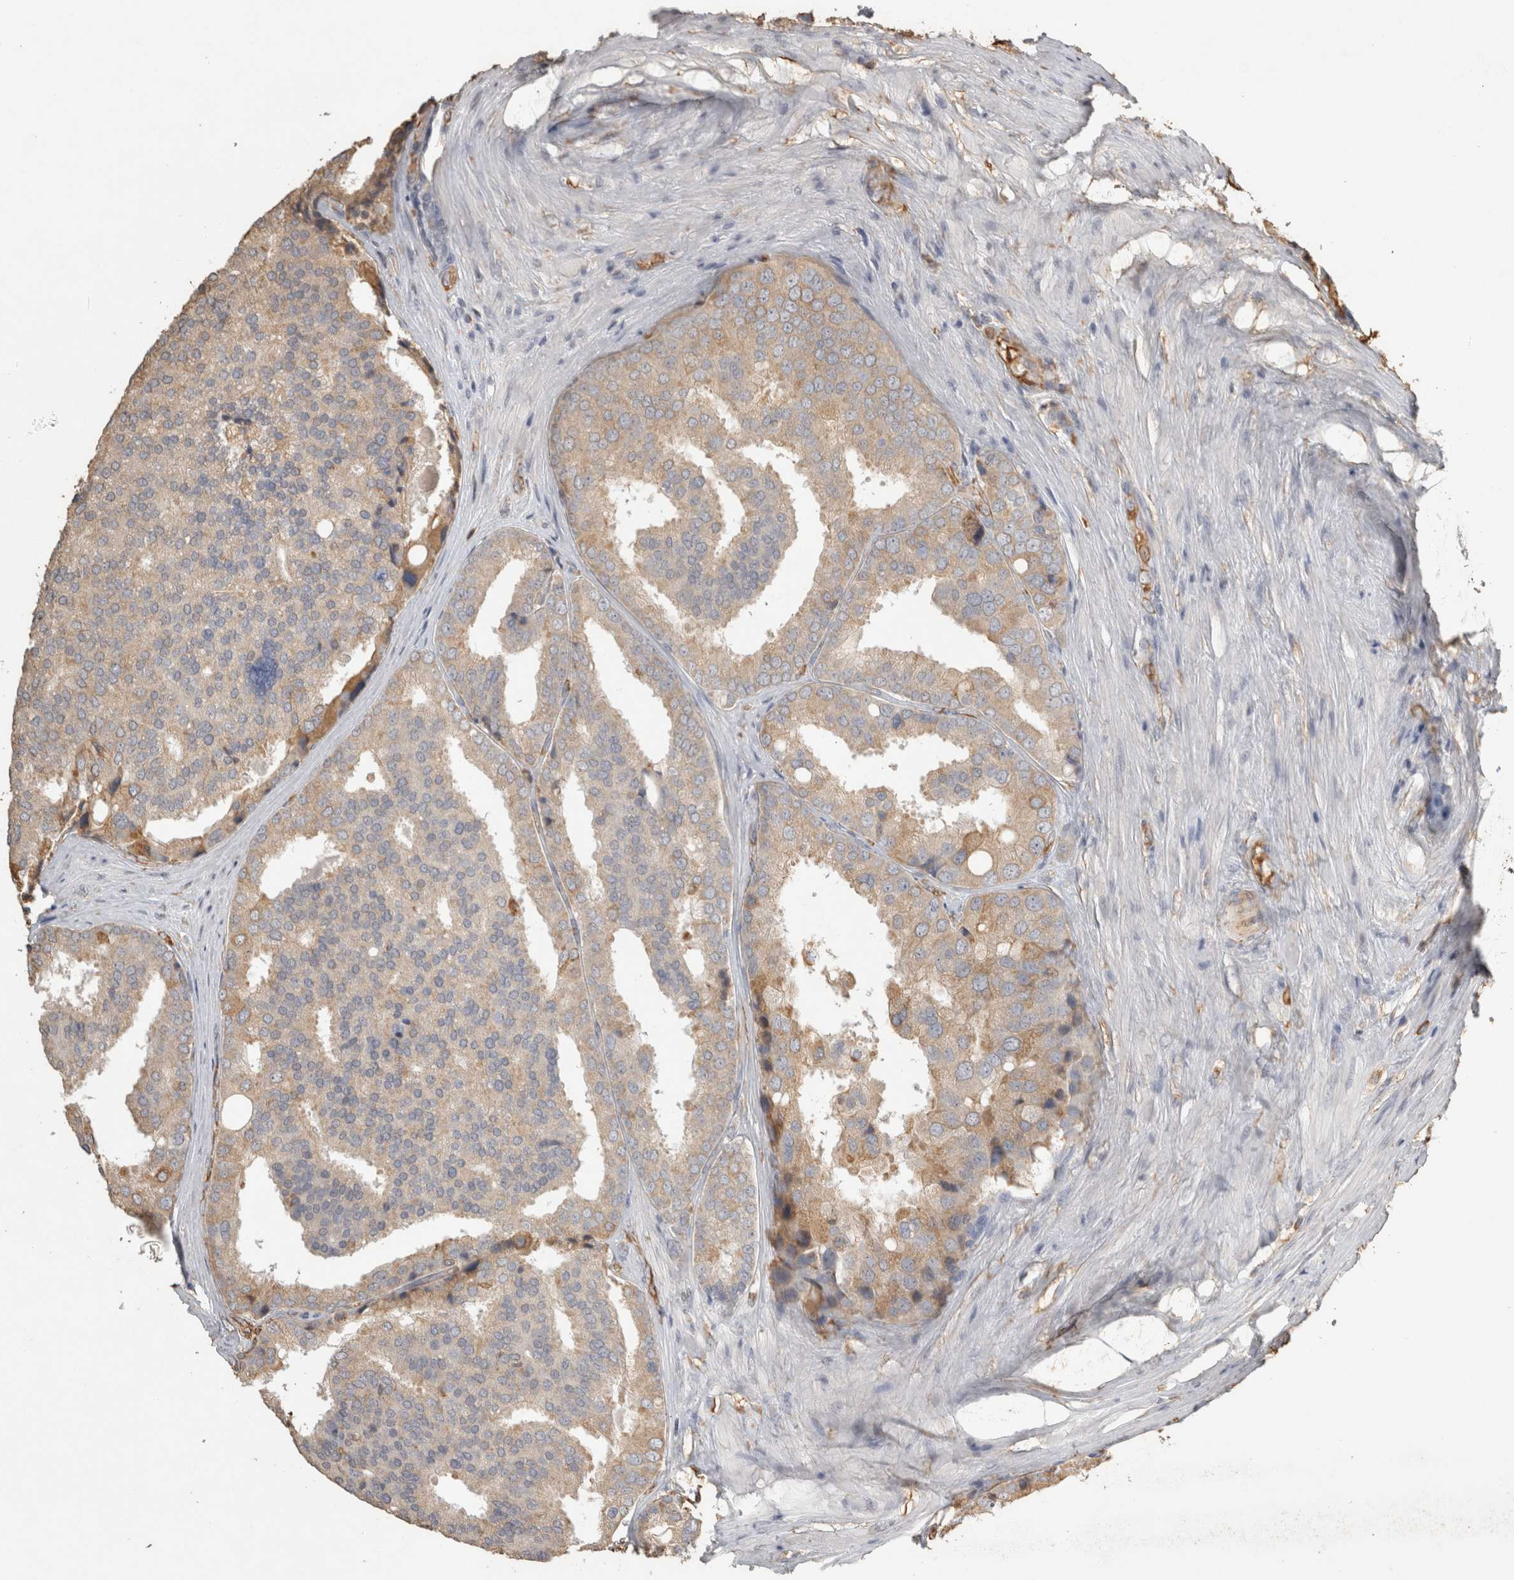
{"staining": {"intensity": "weak", "quantity": "25%-75%", "location": "cytoplasmic/membranous"}, "tissue": "prostate cancer", "cell_type": "Tumor cells", "image_type": "cancer", "snomed": [{"axis": "morphology", "description": "Adenocarcinoma, High grade"}, {"axis": "topography", "description": "Prostate"}], "caption": "A micrograph of human prostate cancer (adenocarcinoma (high-grade)) stained for a protein reveals weak cytoplasmic/membranous brown staining in tumor cells.", "gene": "REPS2", "patient": {"sex": "male", "age": 50}}